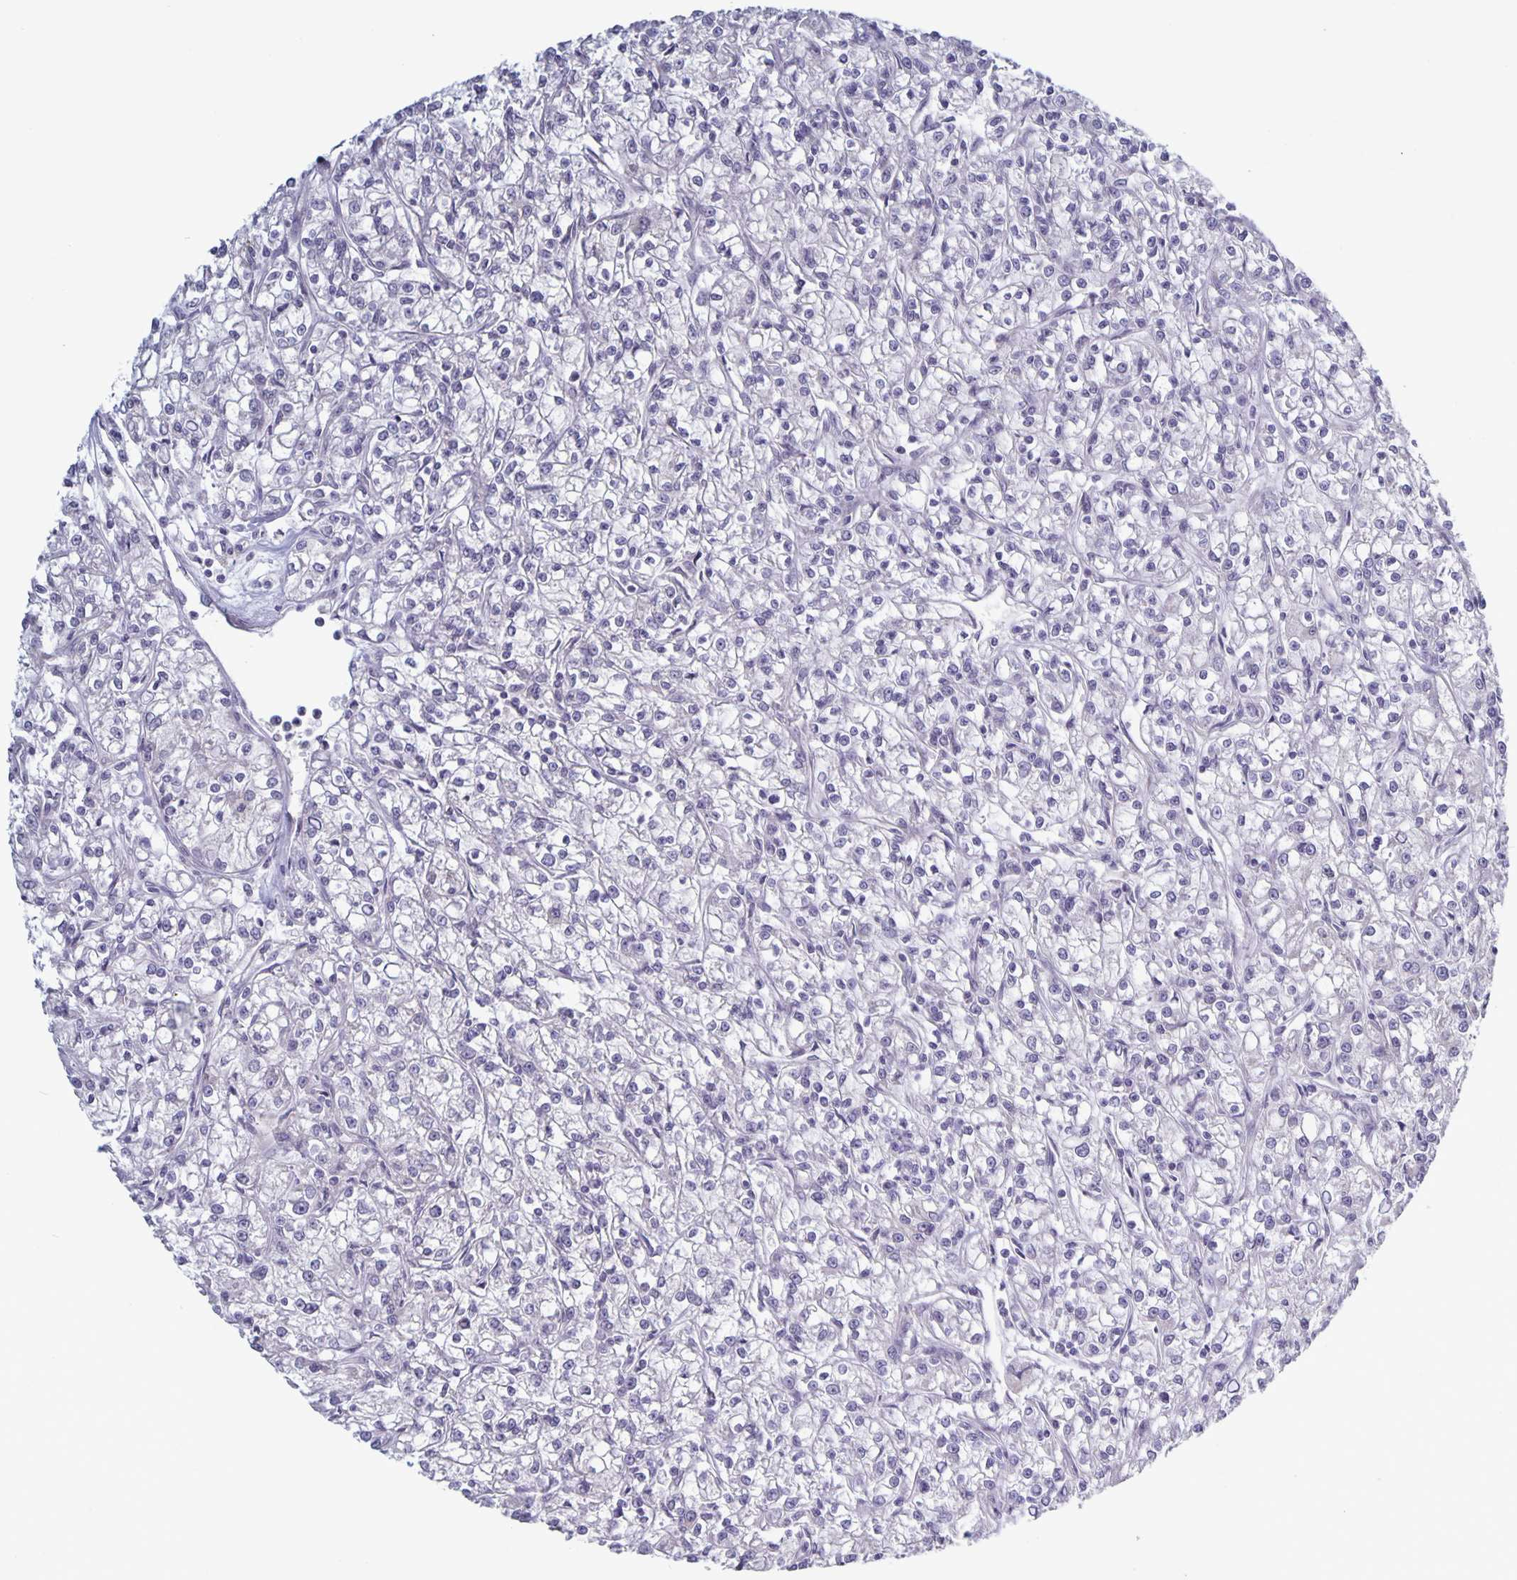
{"staining": {"intensity": "negative", "quantity": "none", "location": "none"}, "tissue": "renal cancer", "cell_type": "Tumor cells", "image_type": "cancer", "snomed": [{"axis": "morphology", "description": "Adenocarcinoma, NOS"}, {"axis": "topography", "description": "Kidney"}], "caption": "Image shows no protein expression in tumor cells of renal adenocarcinoma tissue.", "gene": "PLCB3", "patient": {"sex": "female", "age": 59}}